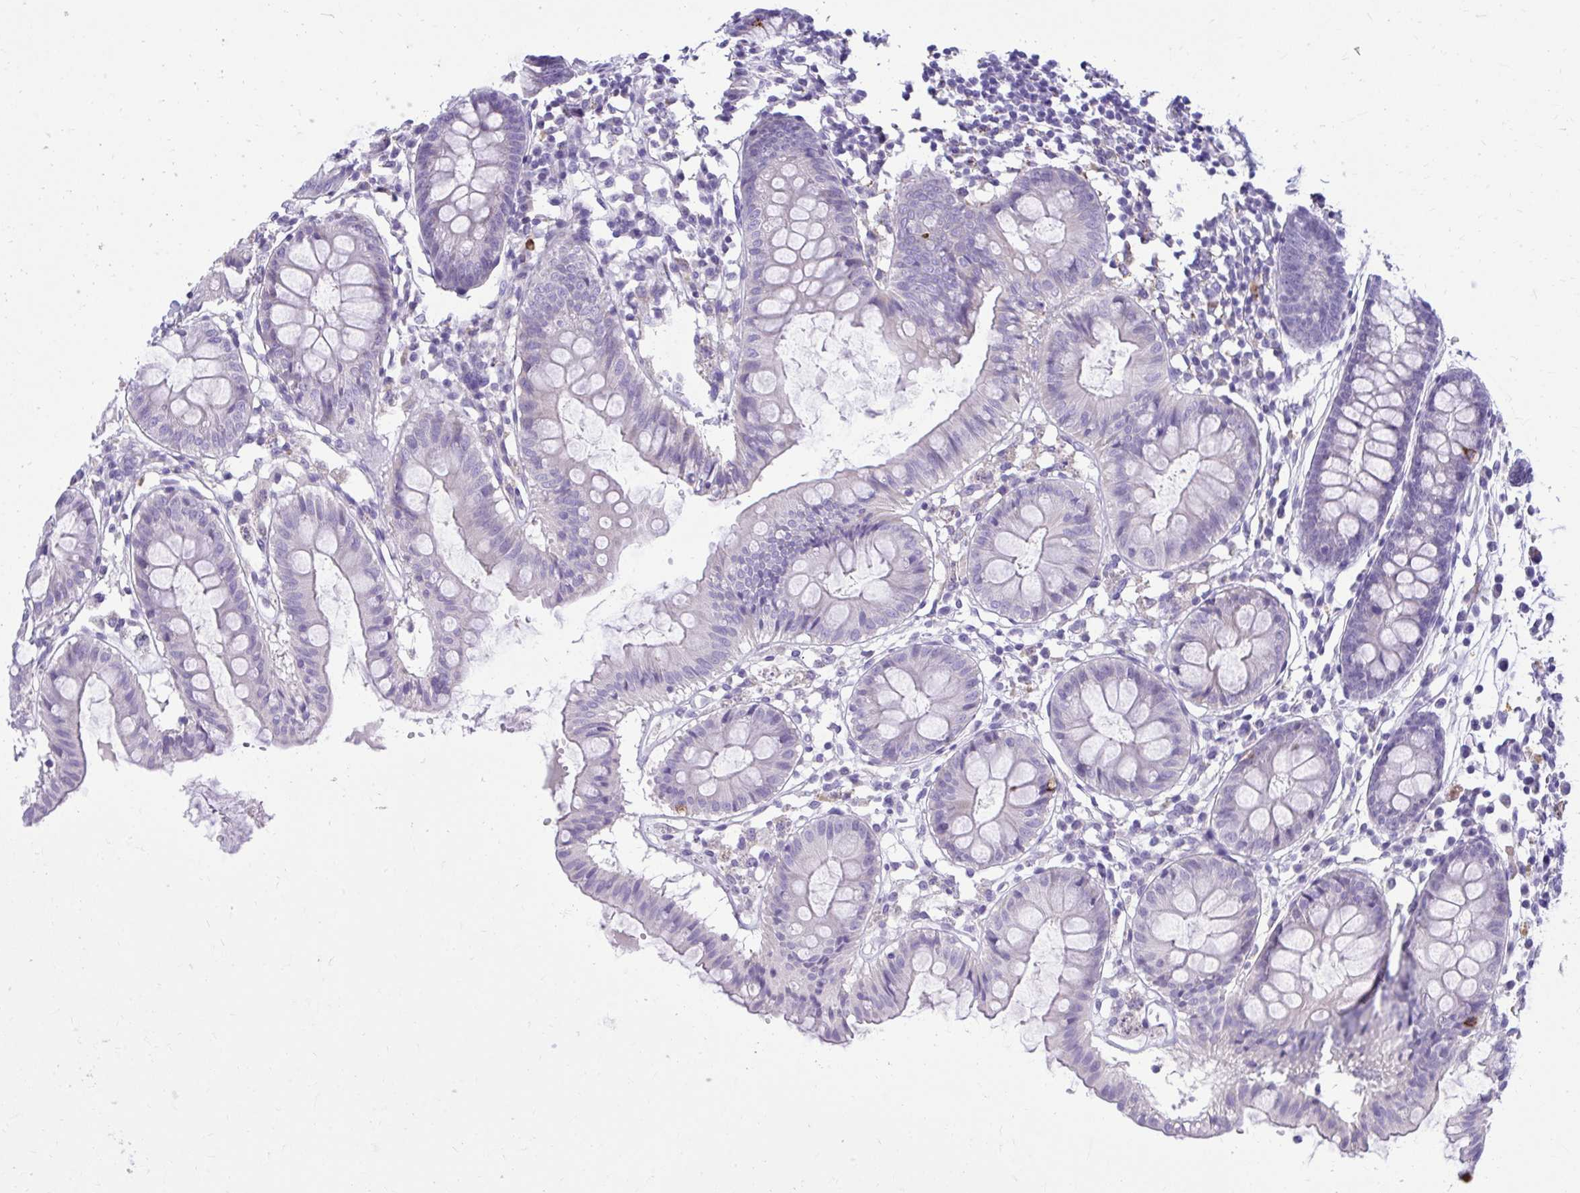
{"staining": {"intensity": "negative", "quantity": "none", "location": "none"}, "tissue": "colon", "cell_type": "Endothelial cells", "image_type": "normal", "snomed": [{"axis": "morphology", "description": "Normal tissue, NOS"}, {"axis": "topography", "description": "Colon"}], "caption": "This is an immunohistochemistry (IHC) micrograph of normal colon. There is no positivity in endothelial cells.", "gene": "AIG1", "patient": {"sex": "female", "age": 84}}